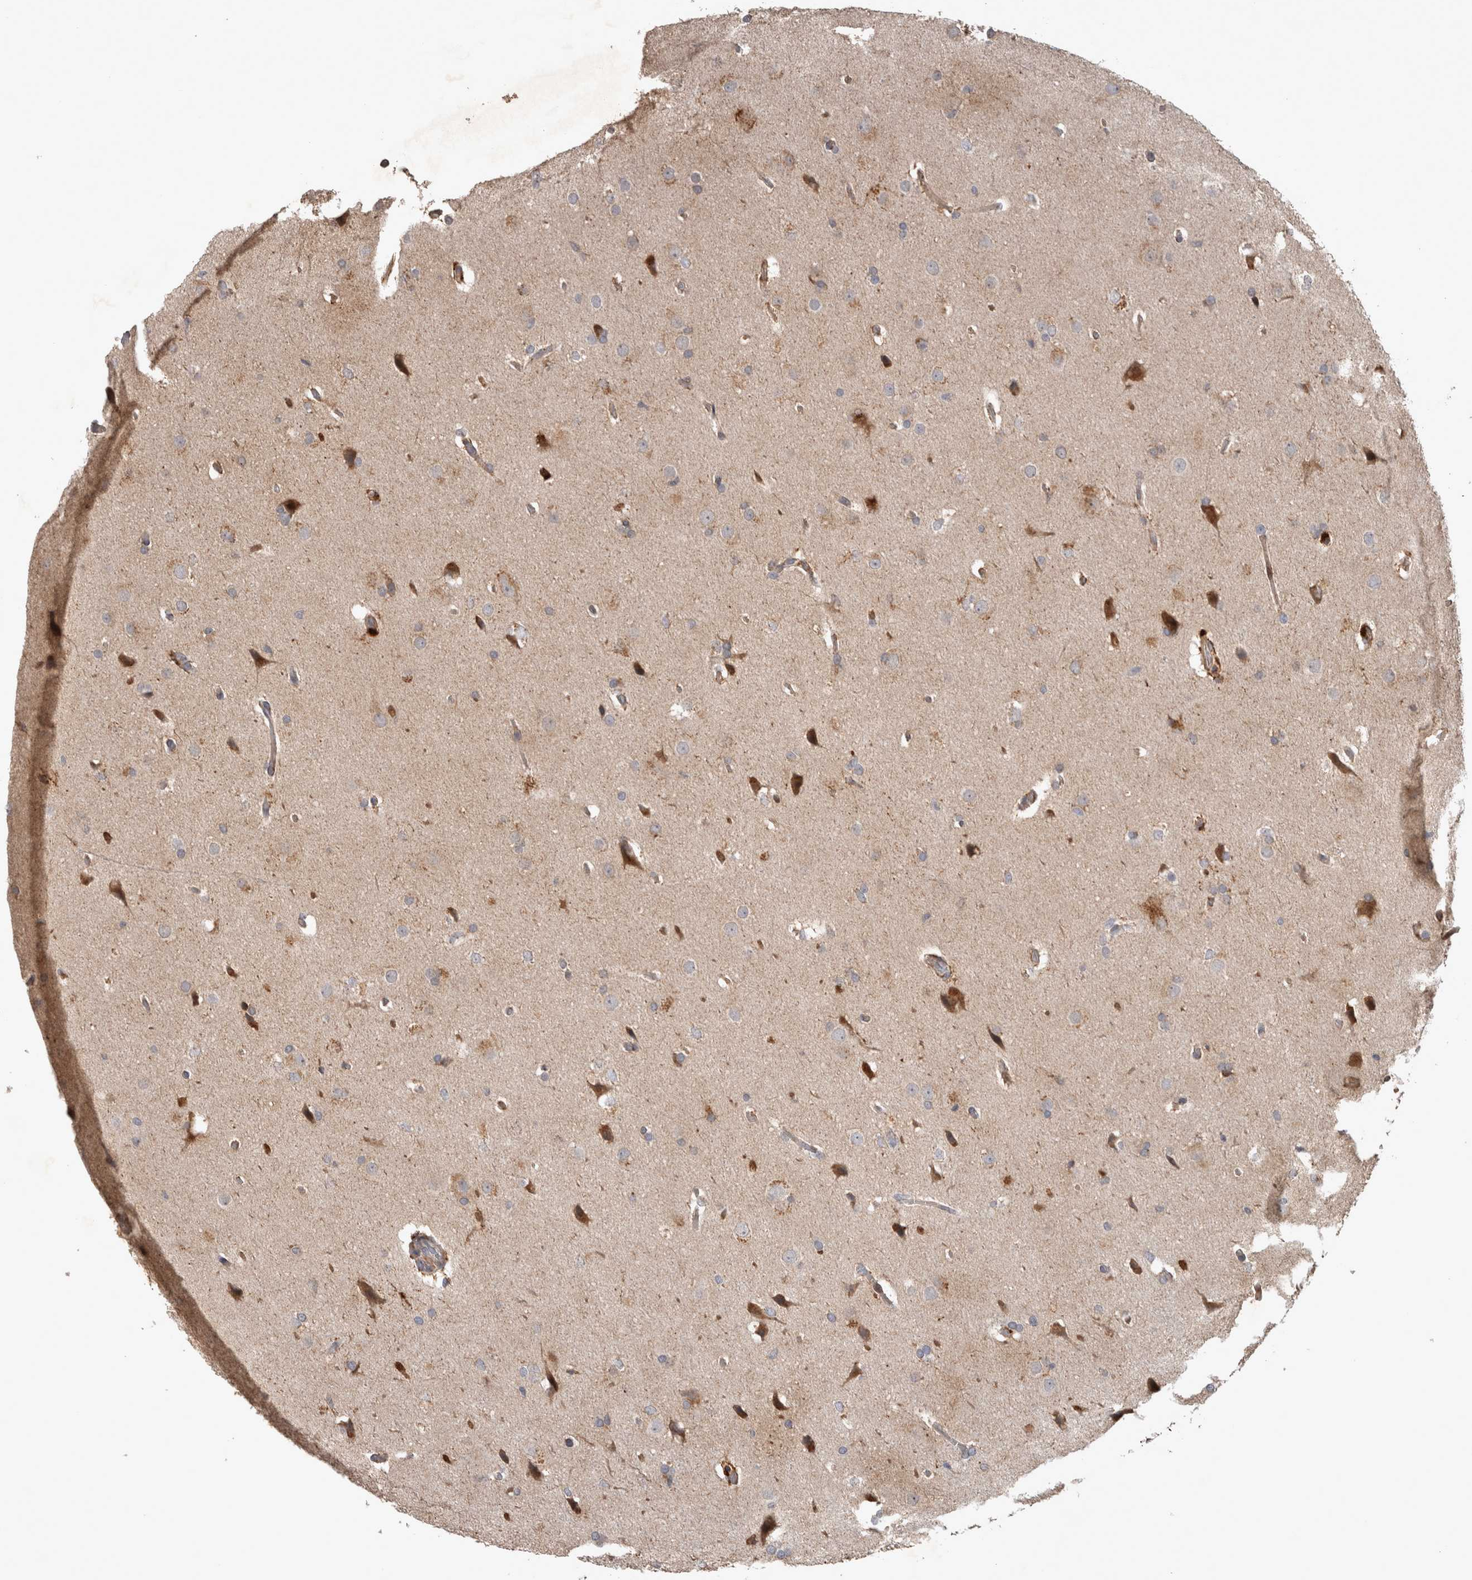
{"staining": {"intensity": "moderate", "quantity": "<25%", "location": "cytoplasmic/membranous"}, "tissue": "glioma", "cell_type": "Tumor cells", "image_type": "cancer", "snomed": [{"axis": "morphology", "description": "Glioma, malignant, Low grade"}, {"axis": "topography", "description": "Brain"}], "caption": "Immunohistochemistry (IHC) image of low-grade glioma (malignant) stained for a protein (brown), which reveals low levels of moderate cytoplasmic/membranous positivity in about <25% of tumor cells.", "gene": "SERAC1", "patient": {"sex": "female", "age": 37}}